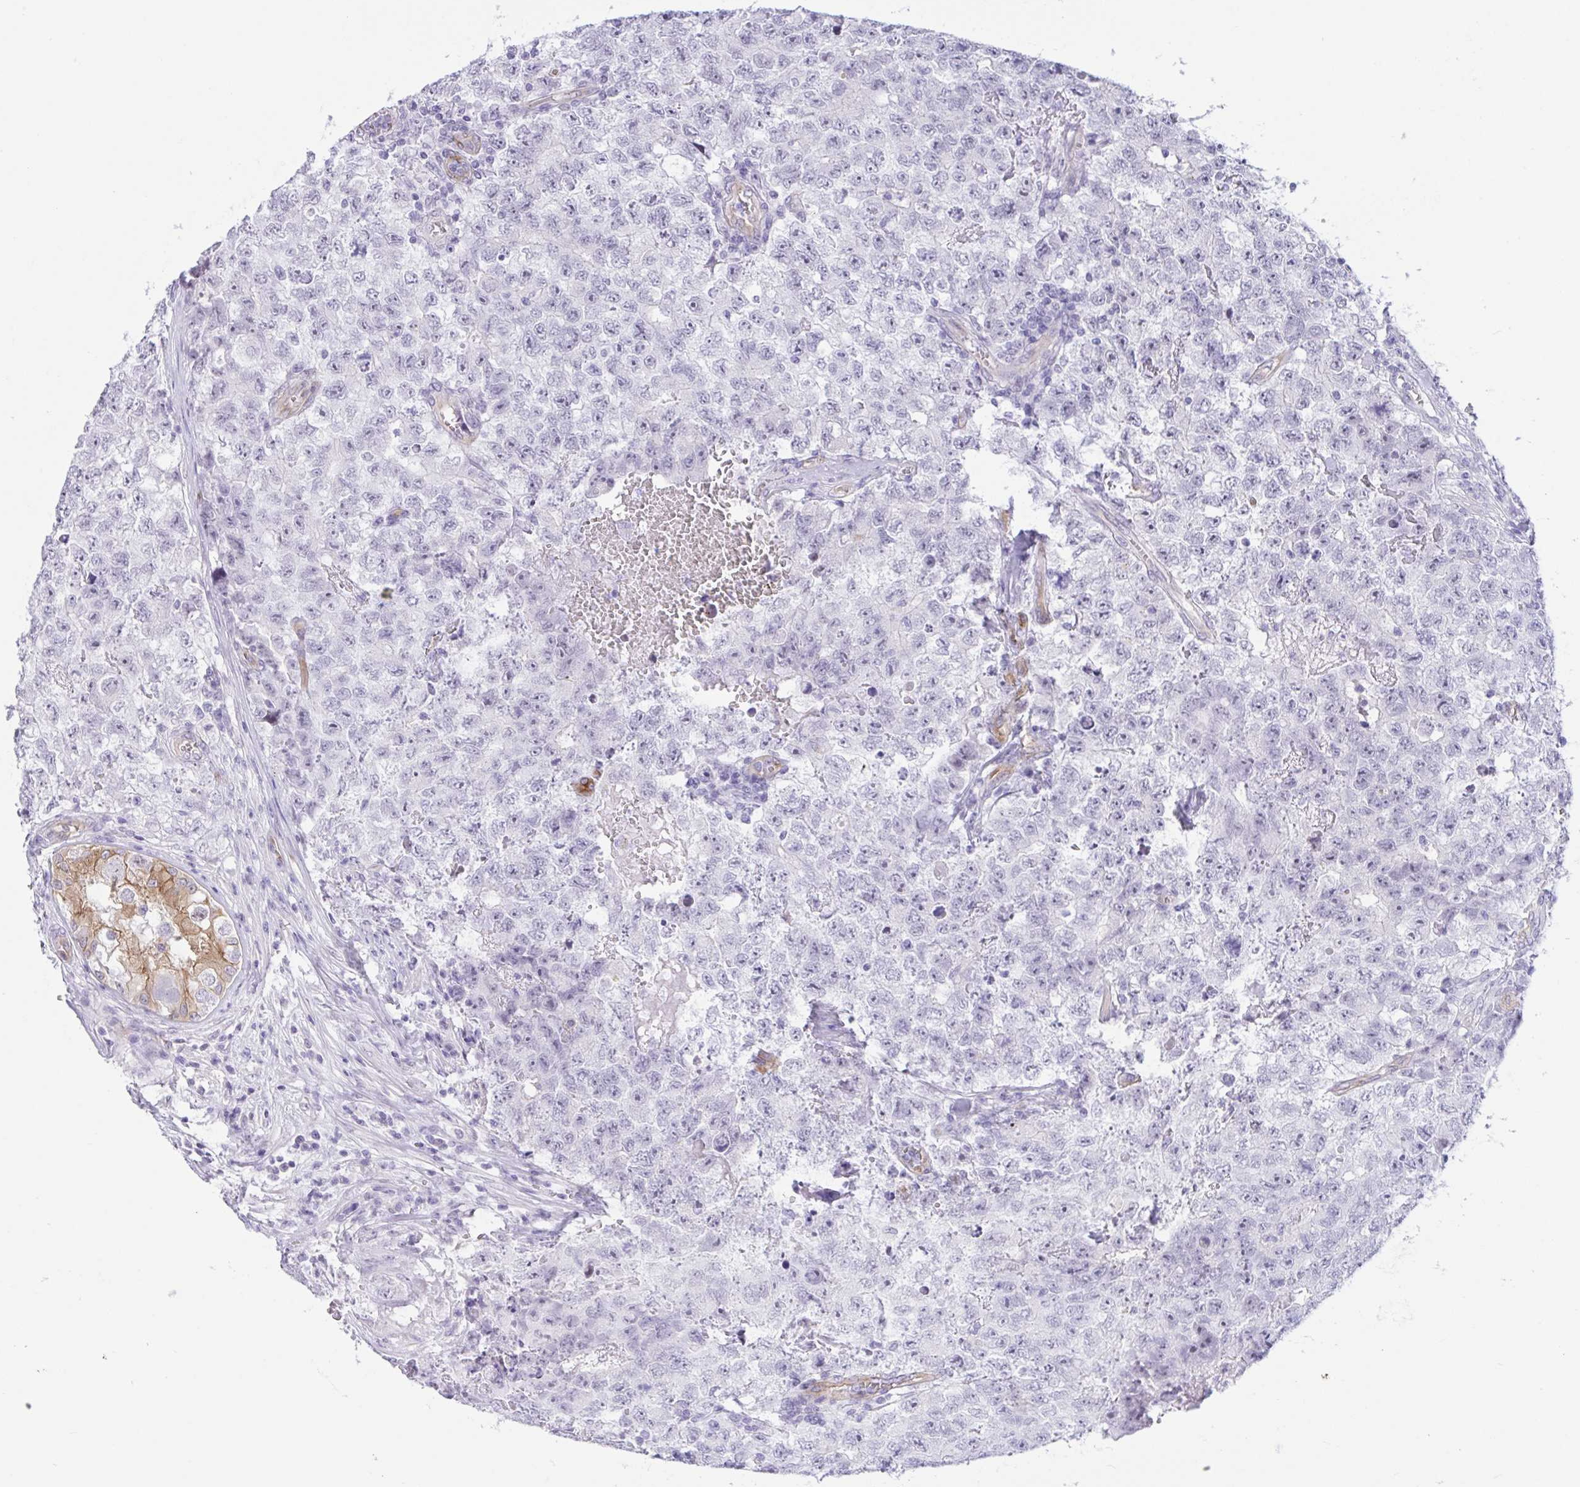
{"staining": {"intensity": "negative", "quantity": "none", "location": "none"}, "tissue": "testis cancer", "cell_type": "Tumor cells", "image_type": "cancer", "snomed": [{"axis": "morphology", "description": "Carcinoma, Embryonal, NOS"}, {"axis": "topography", "description": "Testis"}], "caption": "This is an immunohistochemistry (IHC) image of testis cancer. There is no expression in tumor cells.", "gene": "EML1", "patient": {"sex": "male", "age": 18}}